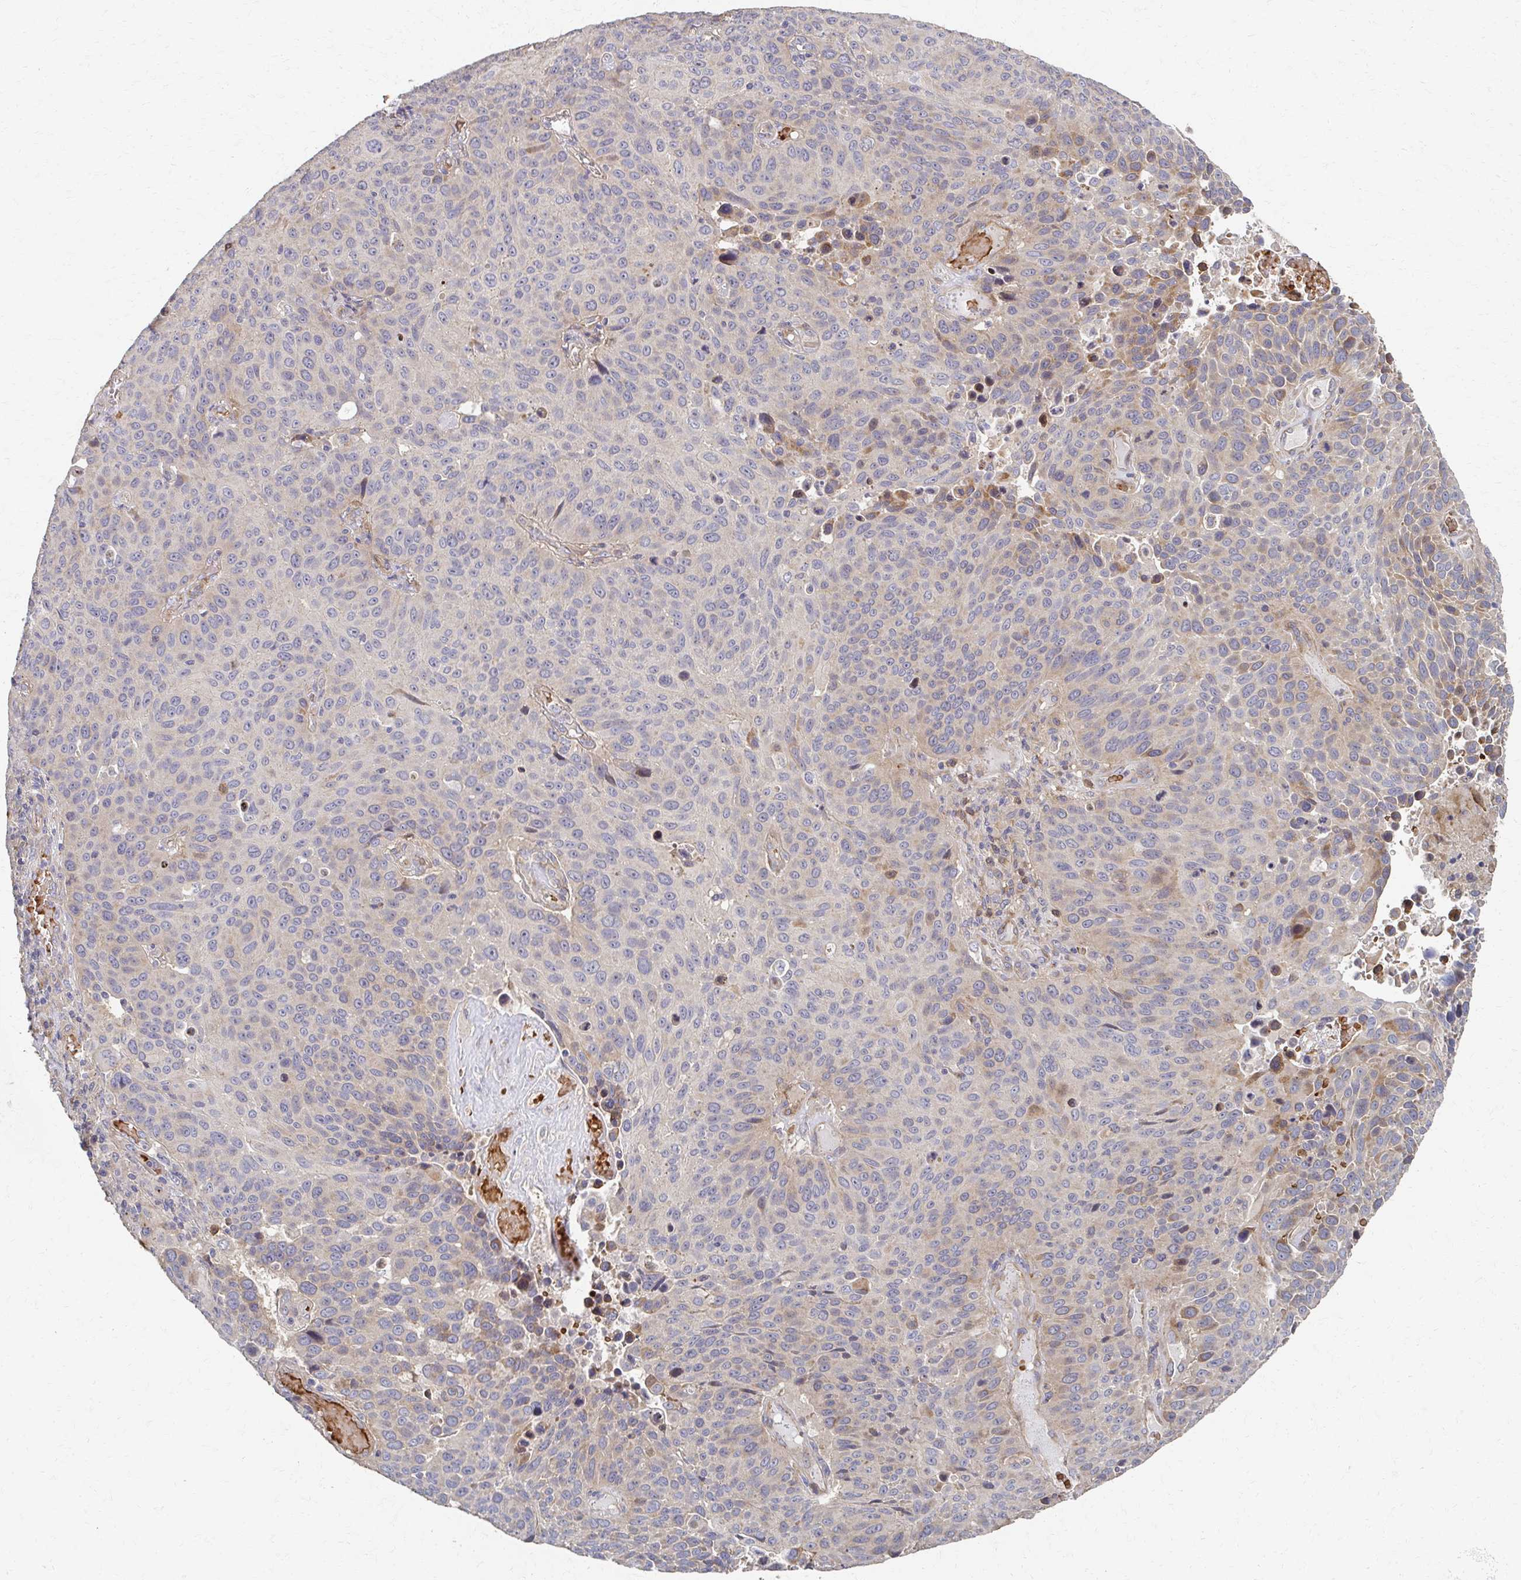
{"staining": {"intensity": "moderate", "quantity": "<25%", "location": "cytoplasmic/membranous"}, "tissue": "lung cancer", "cell_type": "Tumor cells", "image_type": "cancer", "snomed": [{"axis": "morphology", "description": "Squamous cell carcinoma, NOS"}, {"axis": "topography", "description": "Lung"}], "caption": "Immunohistochemistry (IHC) micrograph of neoplastic tissue: human squamous cell carcinoma (lung) stained using immunohistochemistry (IHC) demonstrates low levels of moderate protein expression localized specifically in the cytoplasmic/membranous of tumor cells, appearing as a cytoplasmic/membranous brown color.", "gene": "SKA2", "patient": {"sex": "male", "age": 68}}